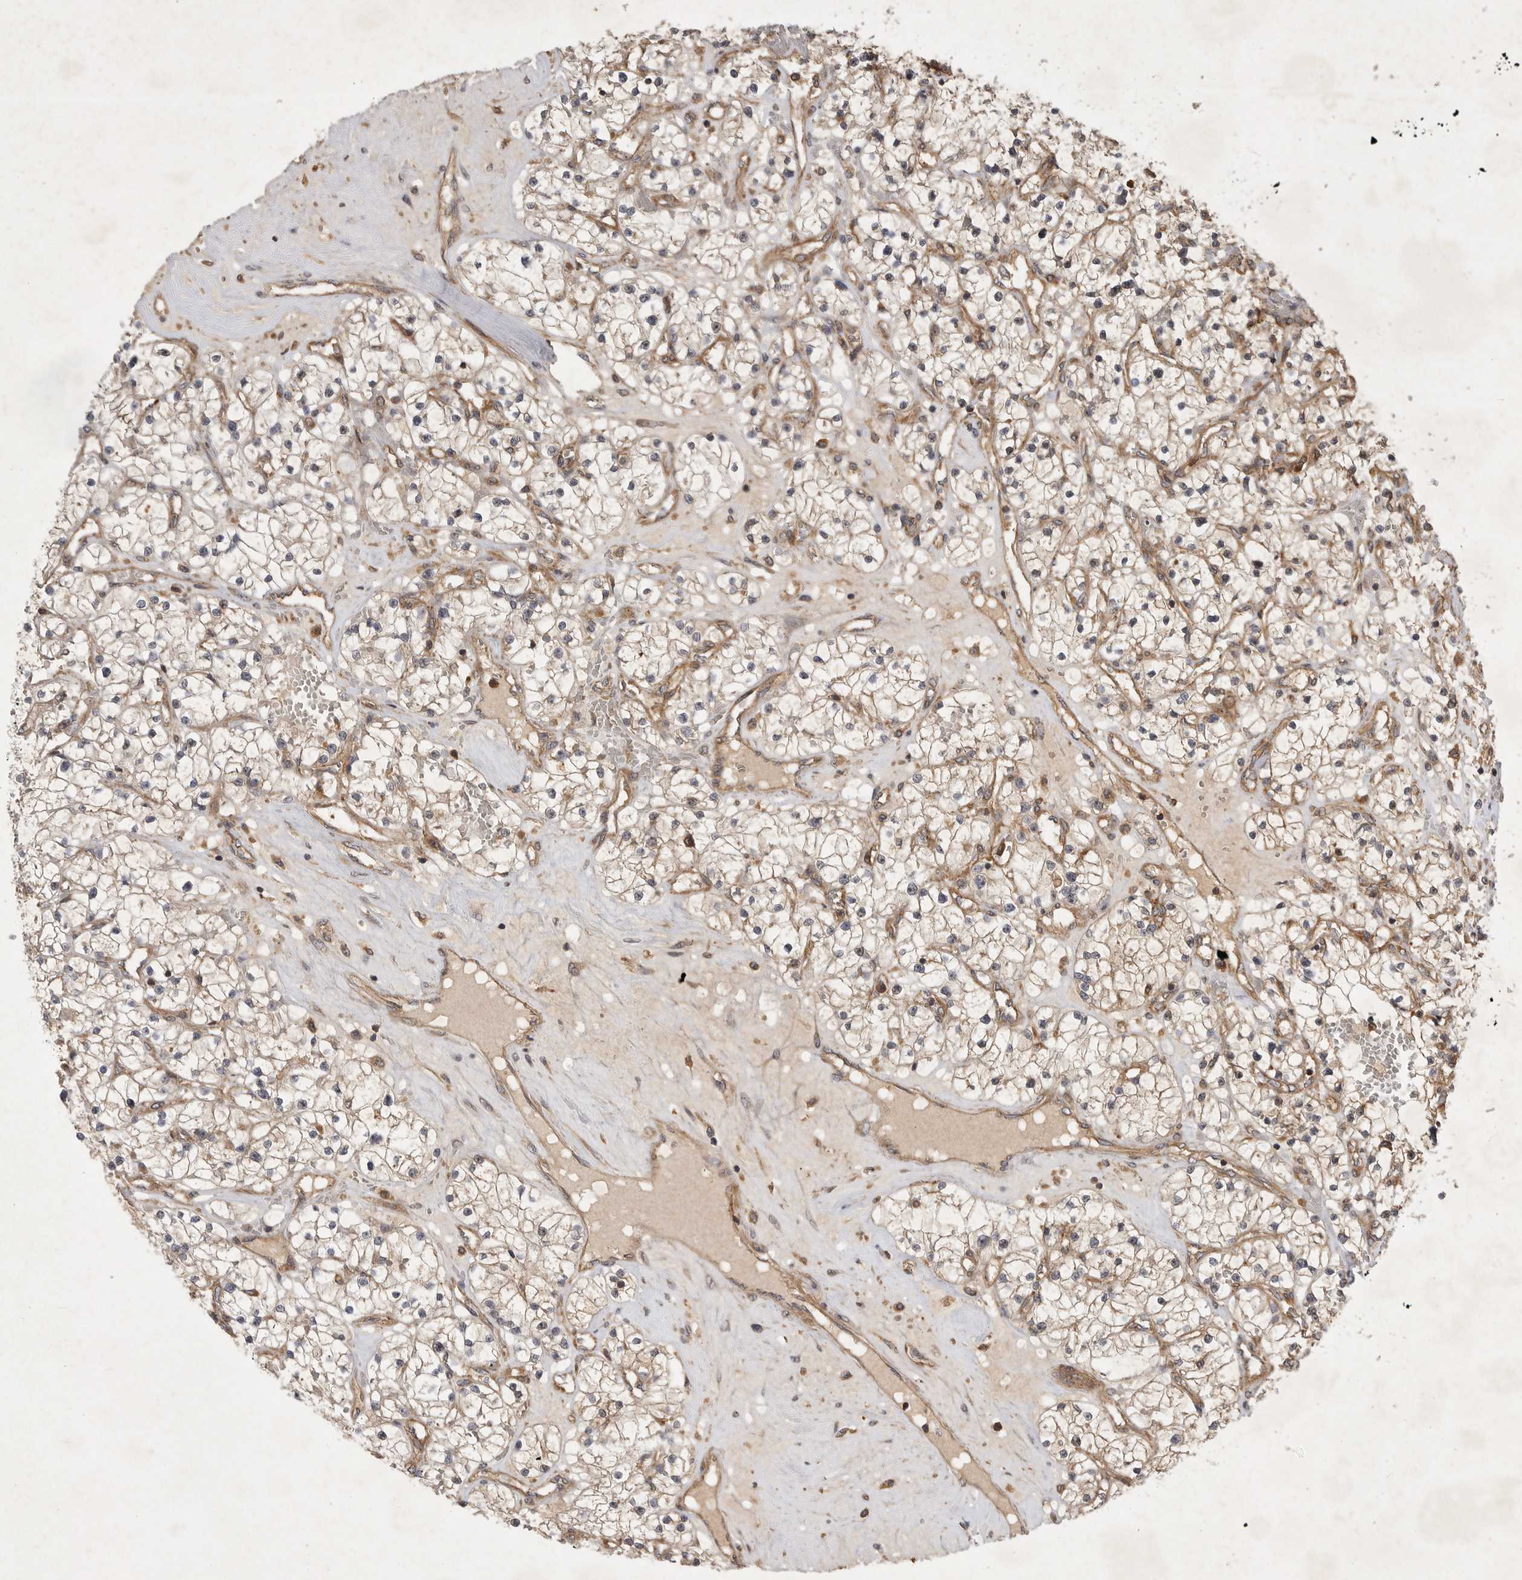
{"staining": {"intensity": "weak", "quantity": ">75%", "location": "cytoplasmic/membranous"}, "tissue": "renal cancer", "cell_type": "Tumor cells", "image_type": "cancer", "snomed": [{"axis": "morphology", "description": "Normal tissue, NOS"}, {"axis": "morphology", "description": "Adenocarcinoma, NOS"}, {"axis": "topography", "description": "Kidney"}], "caption": "A micrograph of human adenocarcinoma (renal) stained for a protein shows weak cytoplasmic/membranous brown staining in tumor cells.", "gene": "ZNF232", "patient": {"sex": "male", "age": 68}}